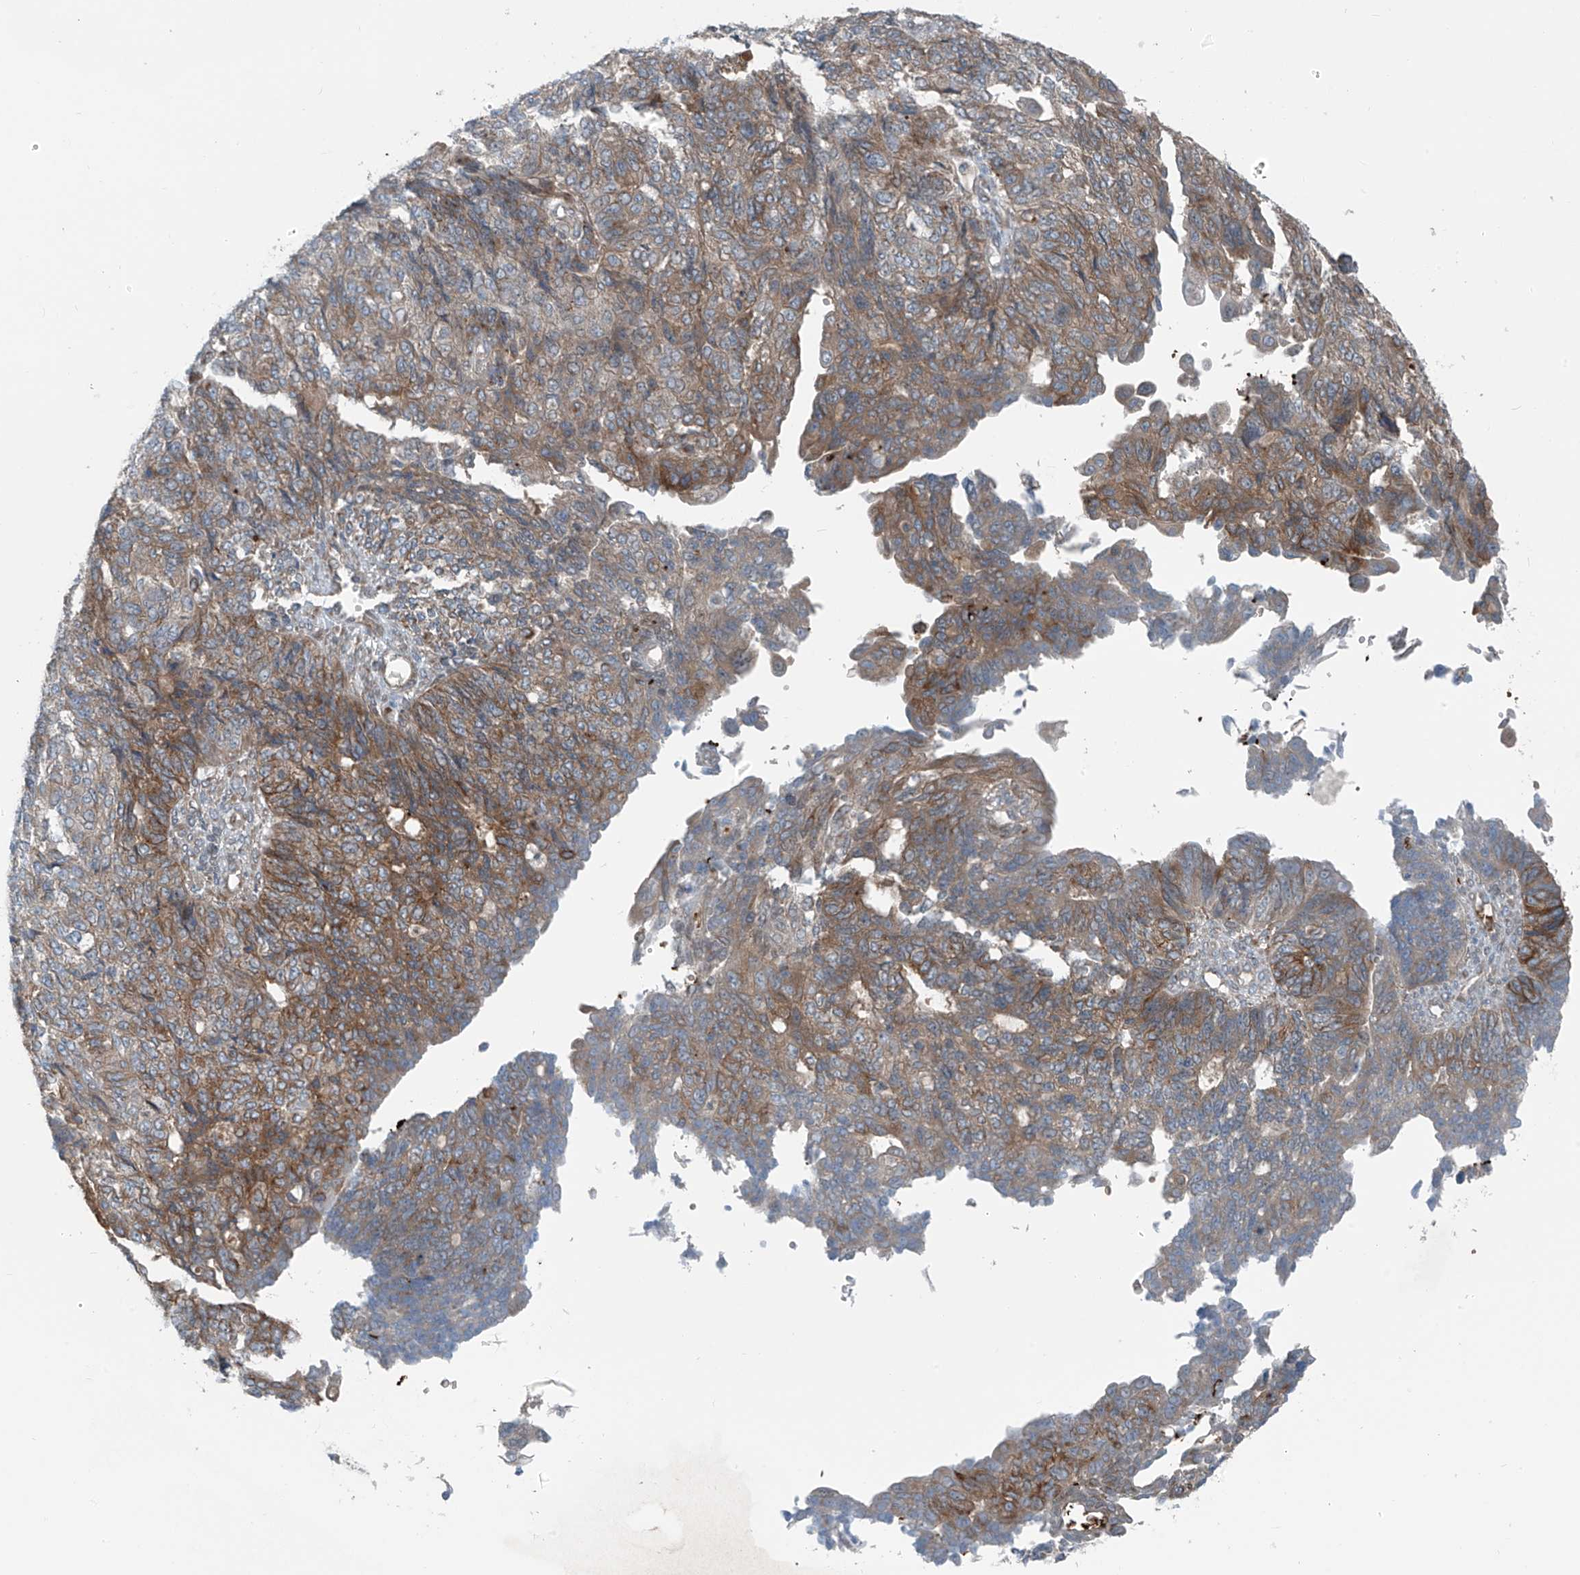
{"staining": {"intensity": "moderate", "quantity": "25%-75%", "location": "cytoplasmic/membranous"}, "tissue": "endometrial cancer", "cell_type": "Tumor cells", "image_type": "cancer", "snomed": [{"axis": "morphology", "description": "Adenocarcinoma, NOS"}, {"axis": "topography", "description": "Endometrium"}], "caption": "Endometrial cancer (adenocarcinoma) was stained to show a protein in brown. There is medium levels of moderate cytoplasmic/membranous staining in approximately 25%-75% of tumor cells.", "gene": "SLC12A6", "patient": {"sex": "female", "age": 32}}